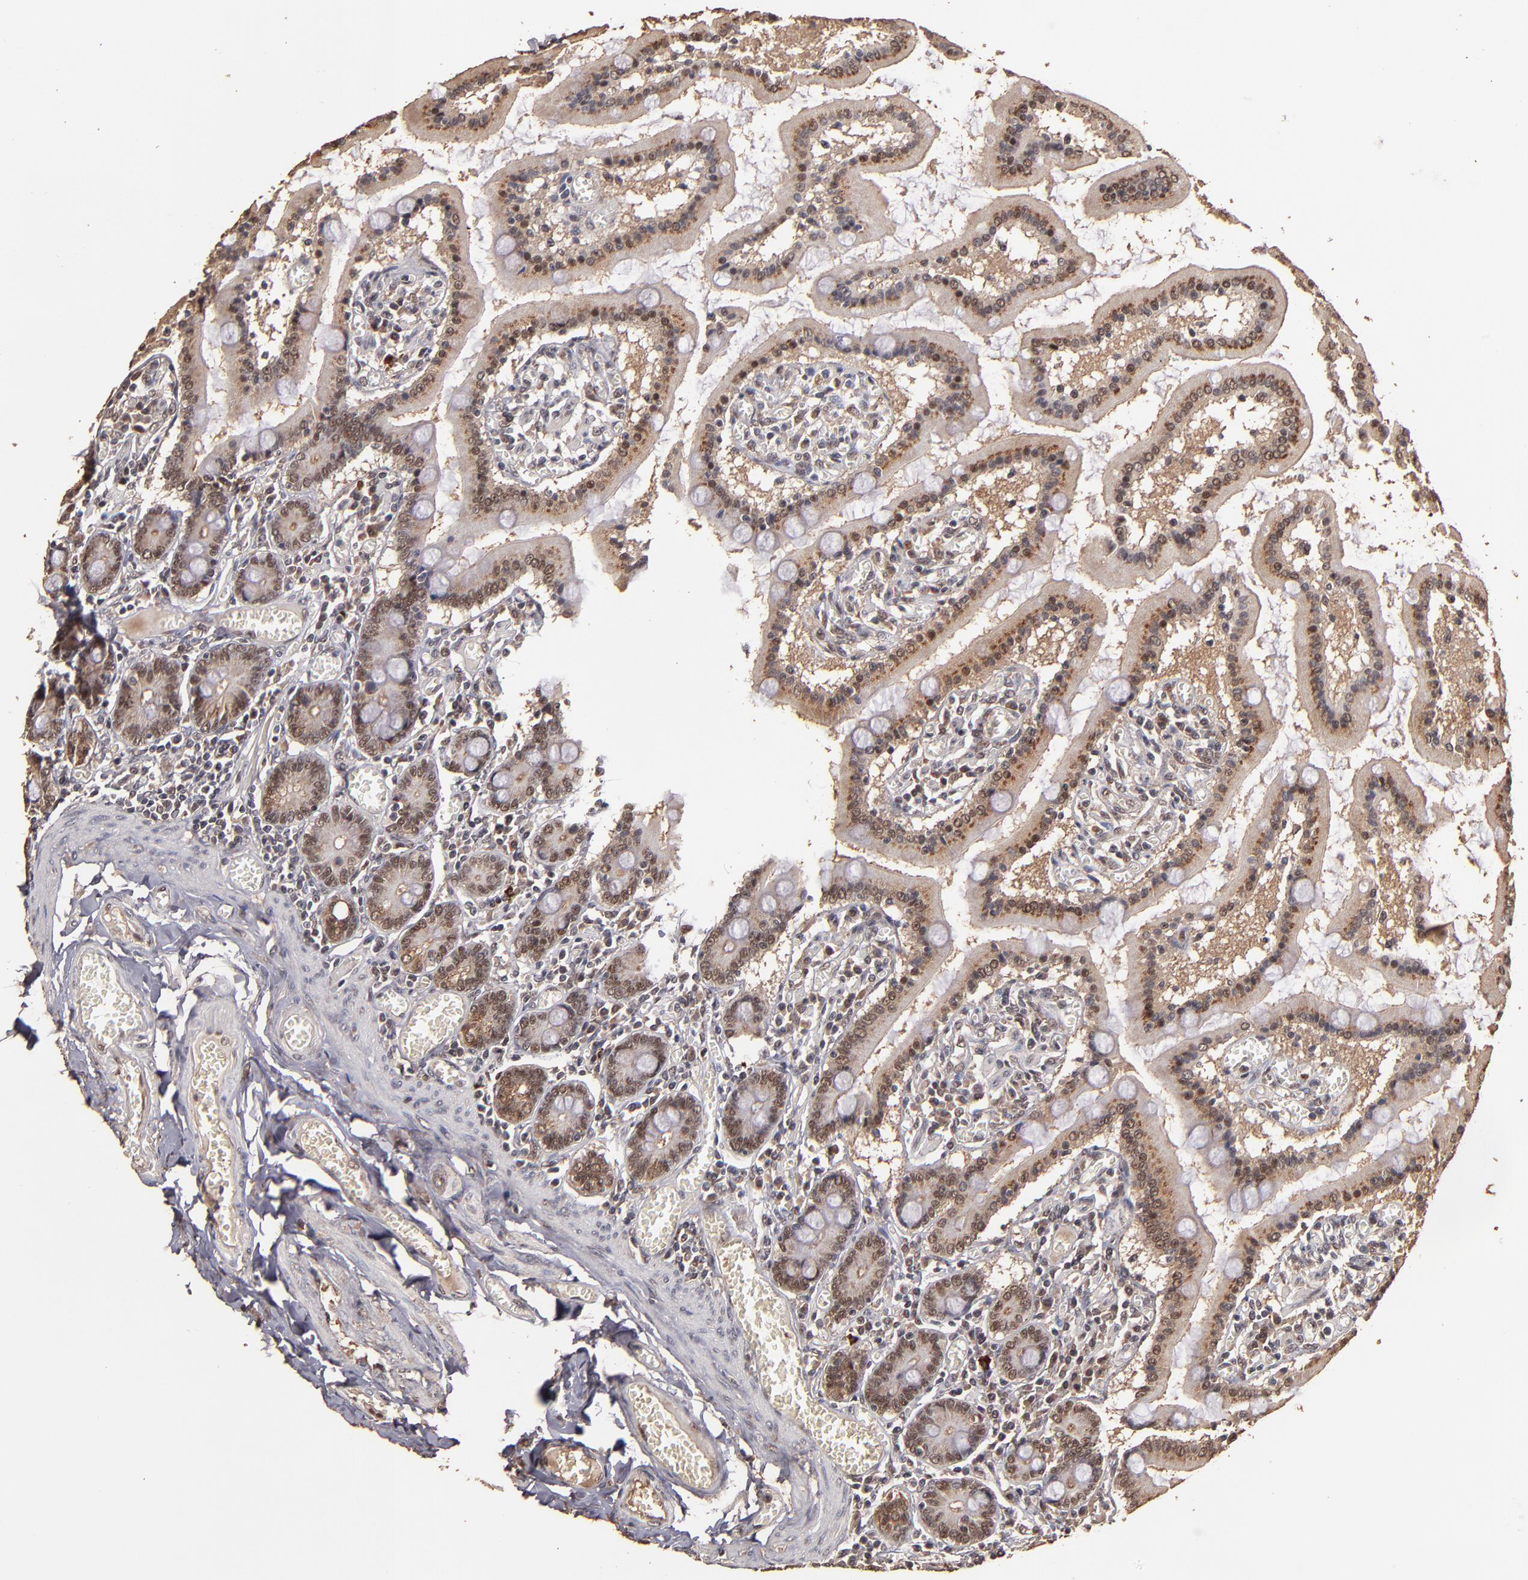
{"staining": {"intensity": "moderate", "quantity": ">75%", "location": "nuclear"}, "tissue": "small intestine", "cell_type": "Glandular cells", "image_type": "normal", "snomed": [{"axis": "morphology", "description": "Normal tissue, NOS"}, {"axis": "topography", "description": "Small intestine"}], "caption": "A medium amount of moderate nuclear expression is identified in approximately >75% of glandular cells in benign small intestine.", "gene": "EAPP", "patient": {"sex": "male", "age": 59}}